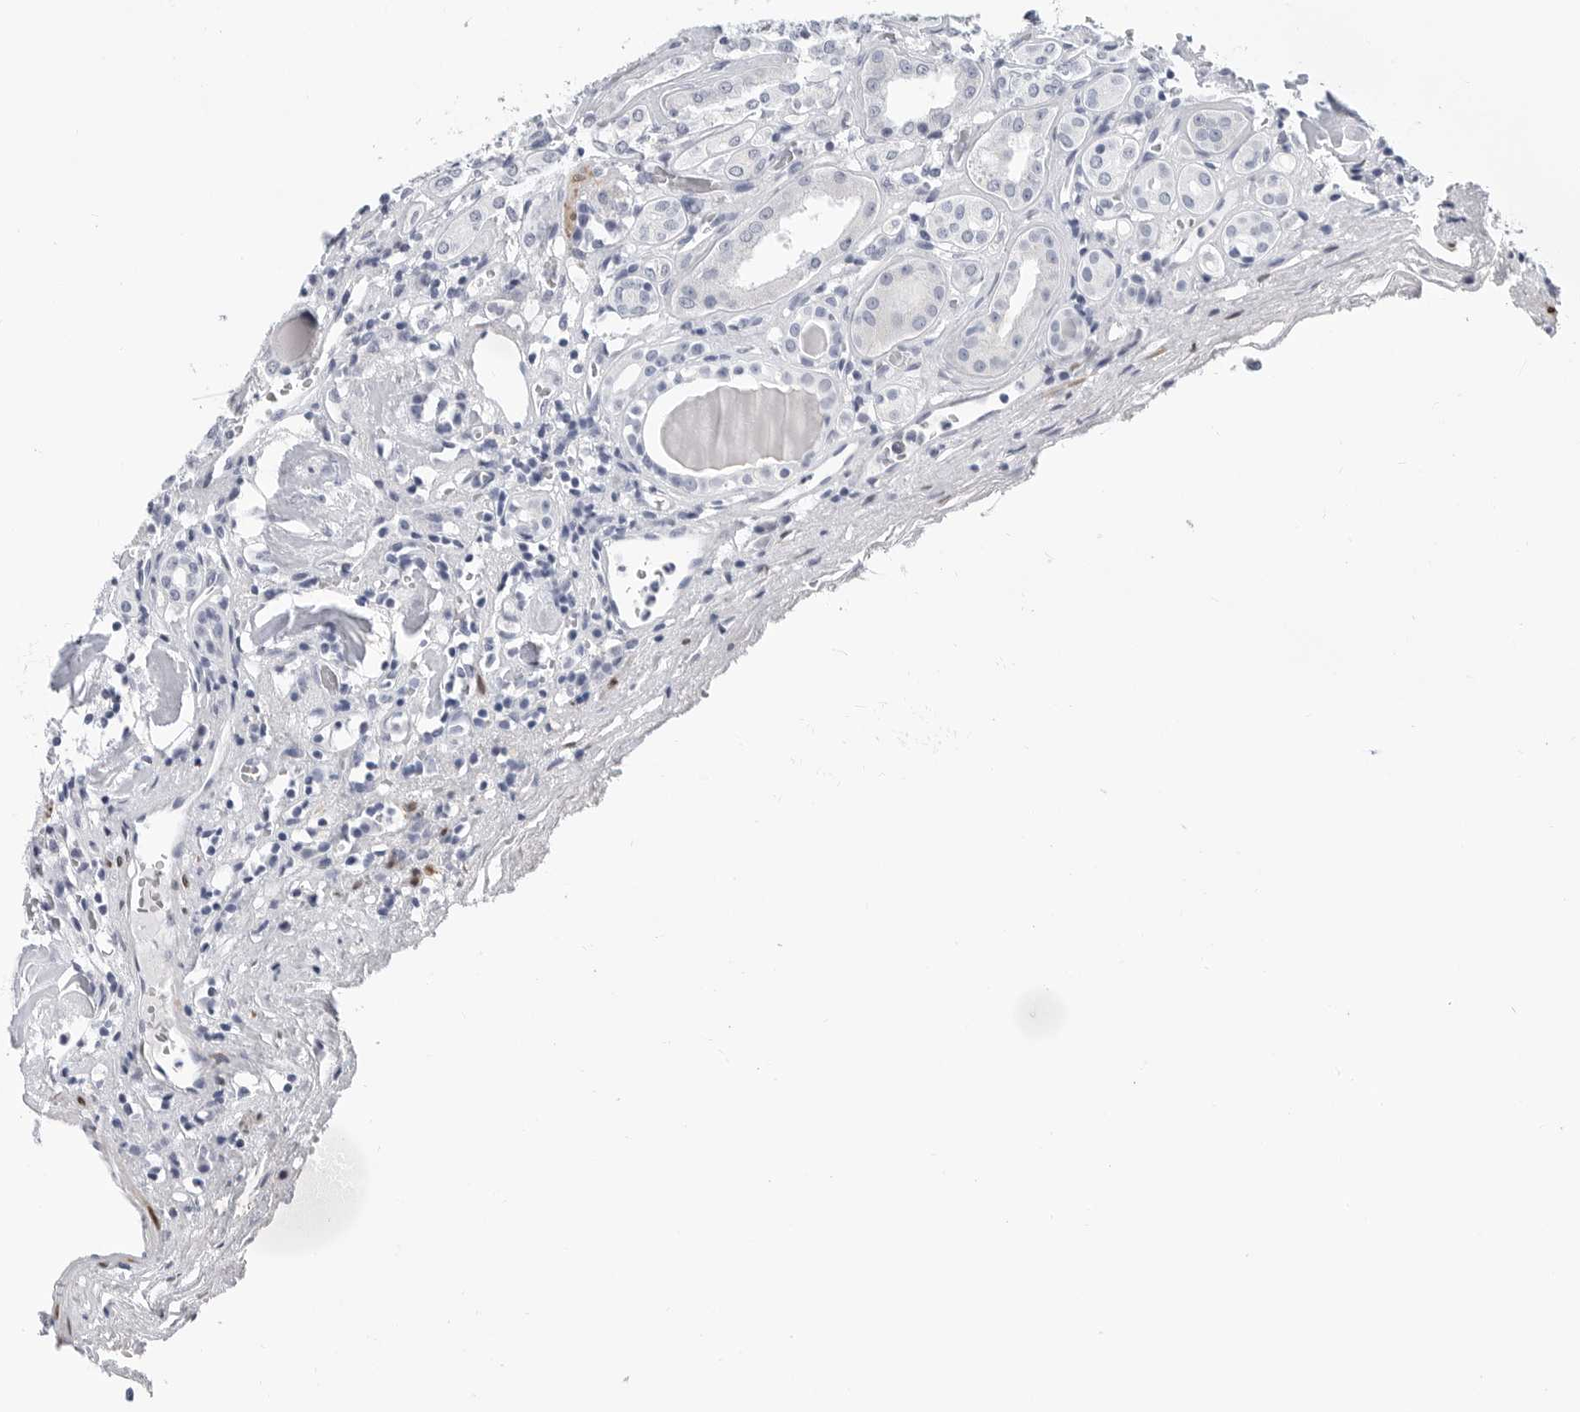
{"staining": {"intensity": "negative", "quantity": "none", "location": "none"}, "tissue": "kidney", "cell_type": "Cells in glomeruli", "image_type": "normal", "snomed": [{"axis": "morphology", "description": "Normal tissue, NOS"}, {"axis": "topography", "description": "Kidney"}], "caption": "Immunohistochemistry (IHC) of unremarkable kidney displays no staining in cells in glomeruli.", "gene": "PLN", "patient": {"sex": "female", "age": 56}}